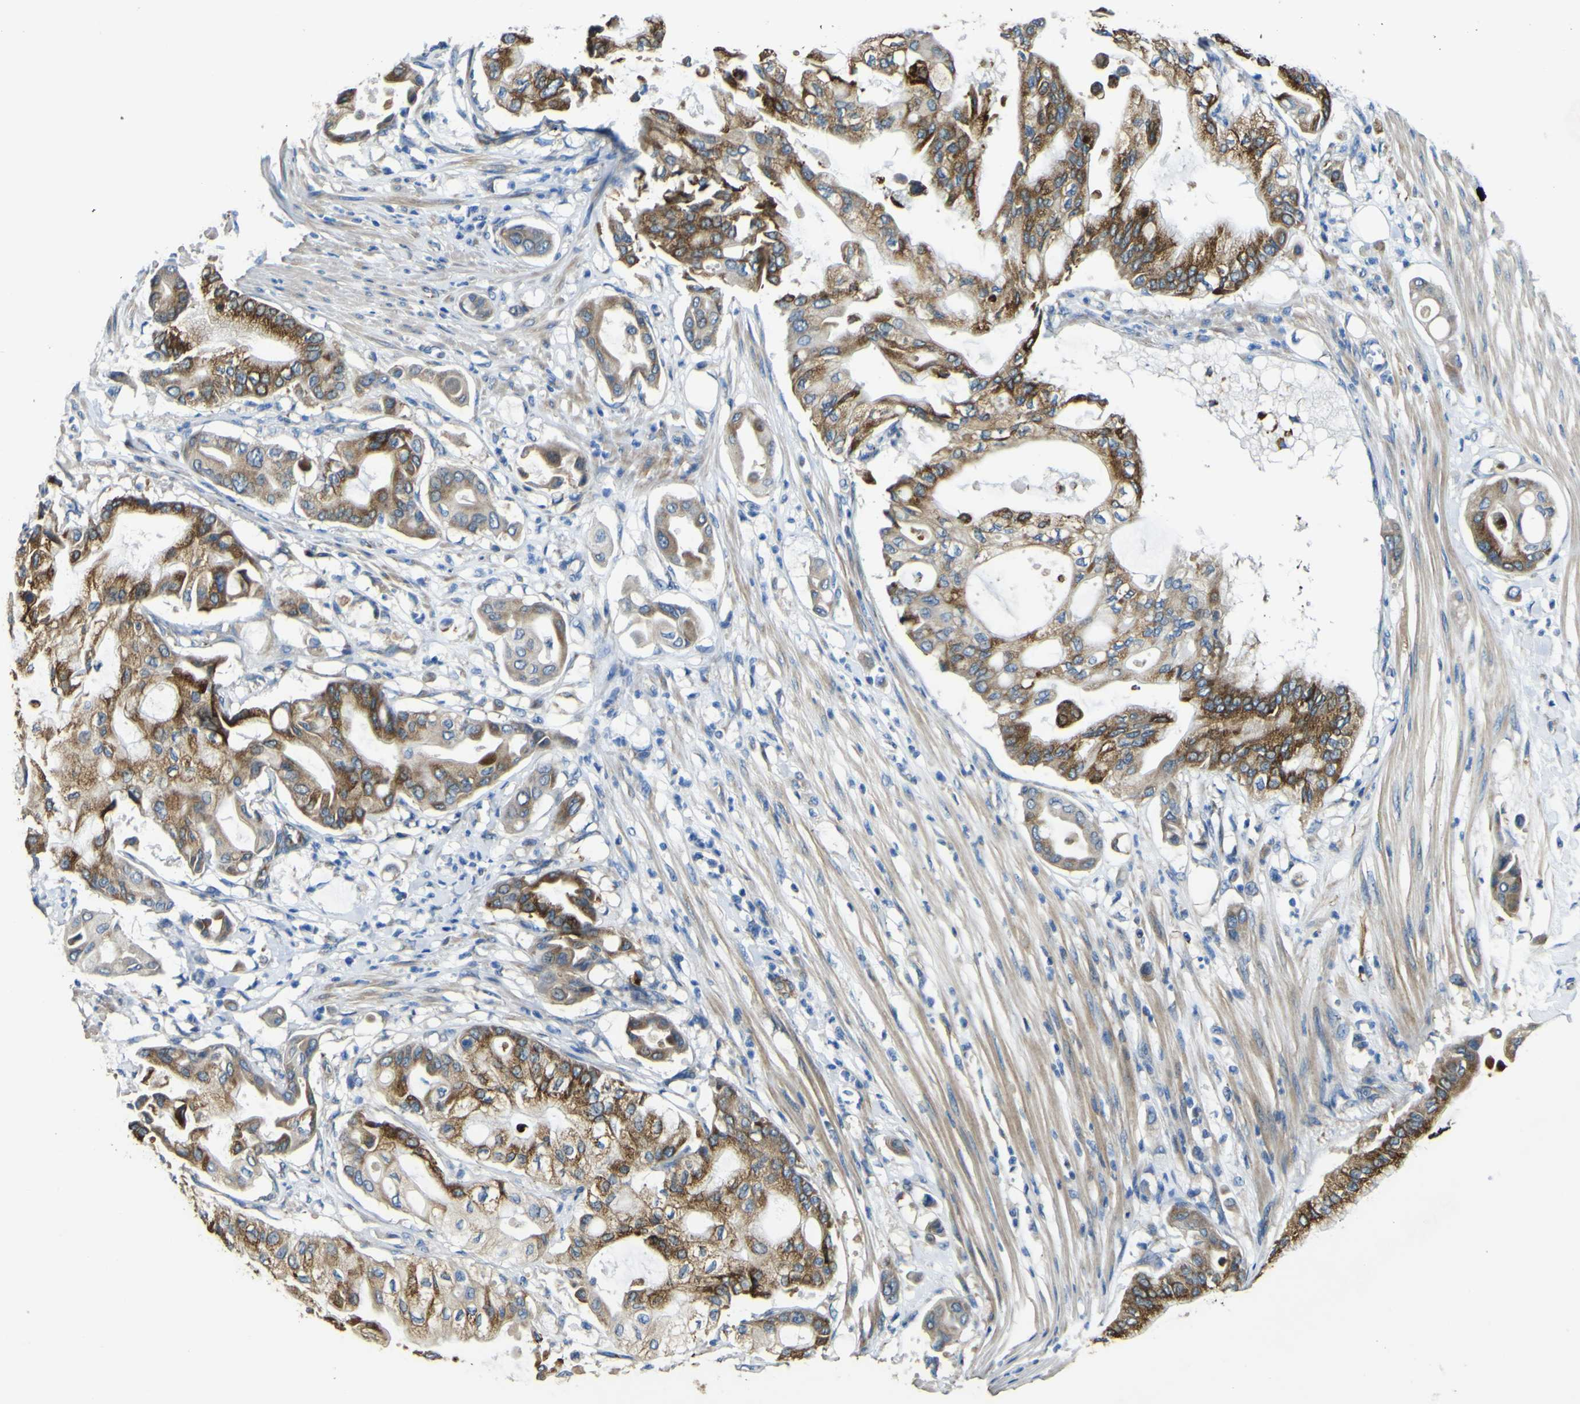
{"staining": {"intensity": "moderate", "quantity": ">75%", "location": "cytoplasmic/membranous"}, "tissue": "pancreatic cancer", "cell_type": "Tumor cells", "image_type": "cancer", "snomed": [{"axis": "morphology", "description": "Adenocarcinoma, NOS"}, {"axis": "morphology", "description": "Adenocarcinoma, metastatic, NOS"}, {"axis": "topography", "description": "Lymph node"}, {"axis": "topography", "description": "Pancreas"}, {"axis": "topography", "description": "Duodenum"}], "caption": "Immunohistochemical staining of human metastatic adenocarcinoma (pancreatic) shows moderate cytoplasmic/membranous protein staining in about >75% of tumor cells.", "gene": "ALDH18A1", "patient": {"sex": "female", "age": 64}}